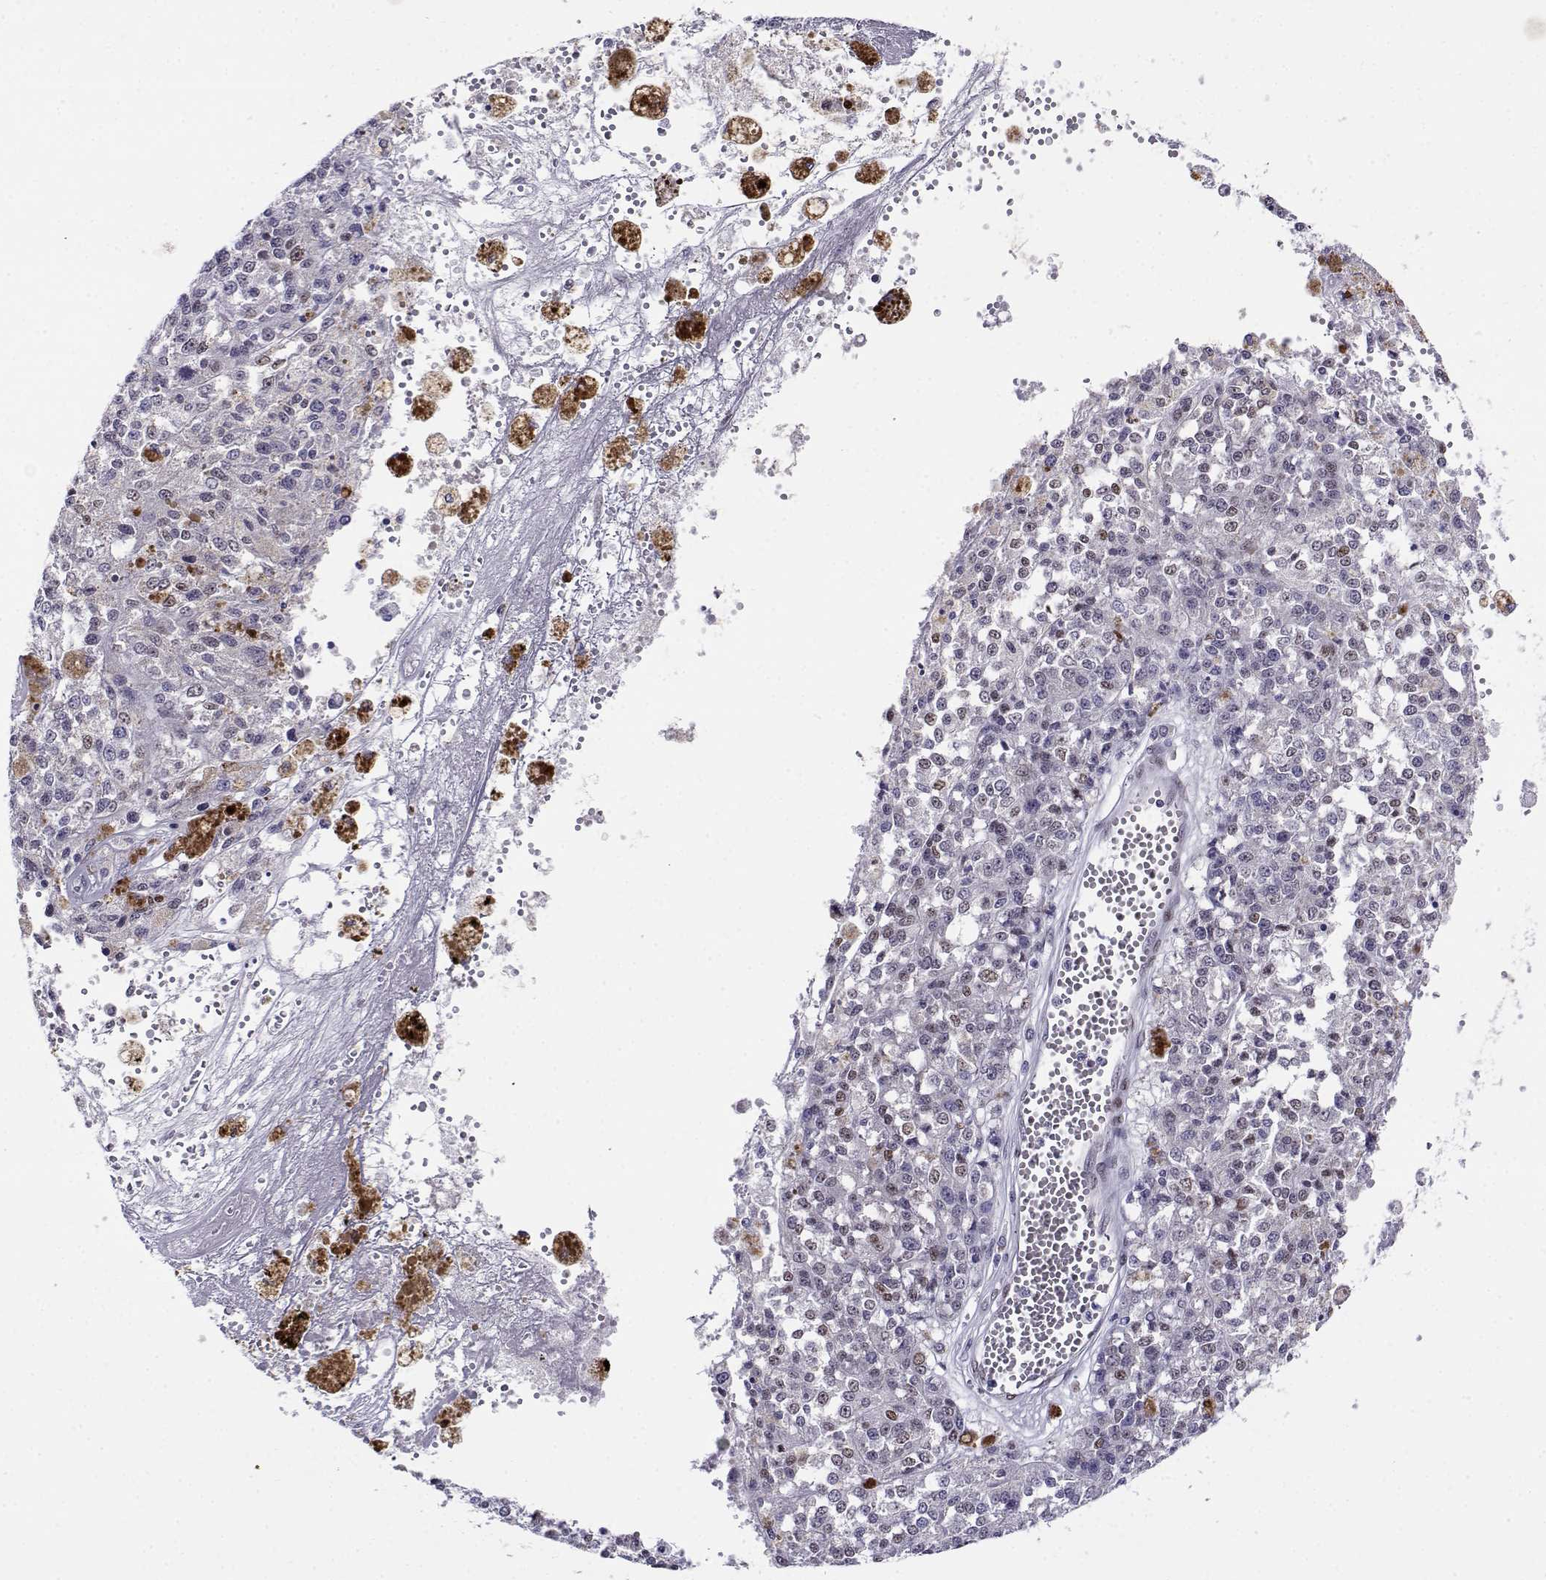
{"staining": {"intensity": "negative", "quantity": "none", "location": "none"}, "tissue": "melanoma", "cell_type": "Tumor cells", "image_type": "cancer", "snomed": [{"axis": "morphology", "description": "Malignant melanoma, Metastatic site"}, {"axis": "topography", "description": "Lymph node"}], "caption": "Protein analysis of malignant melanoma (metastatic site) exhibits no significant staining in tumor cells.", "gene": "ERF", "patient": {"sex": "female", "age": 64}}